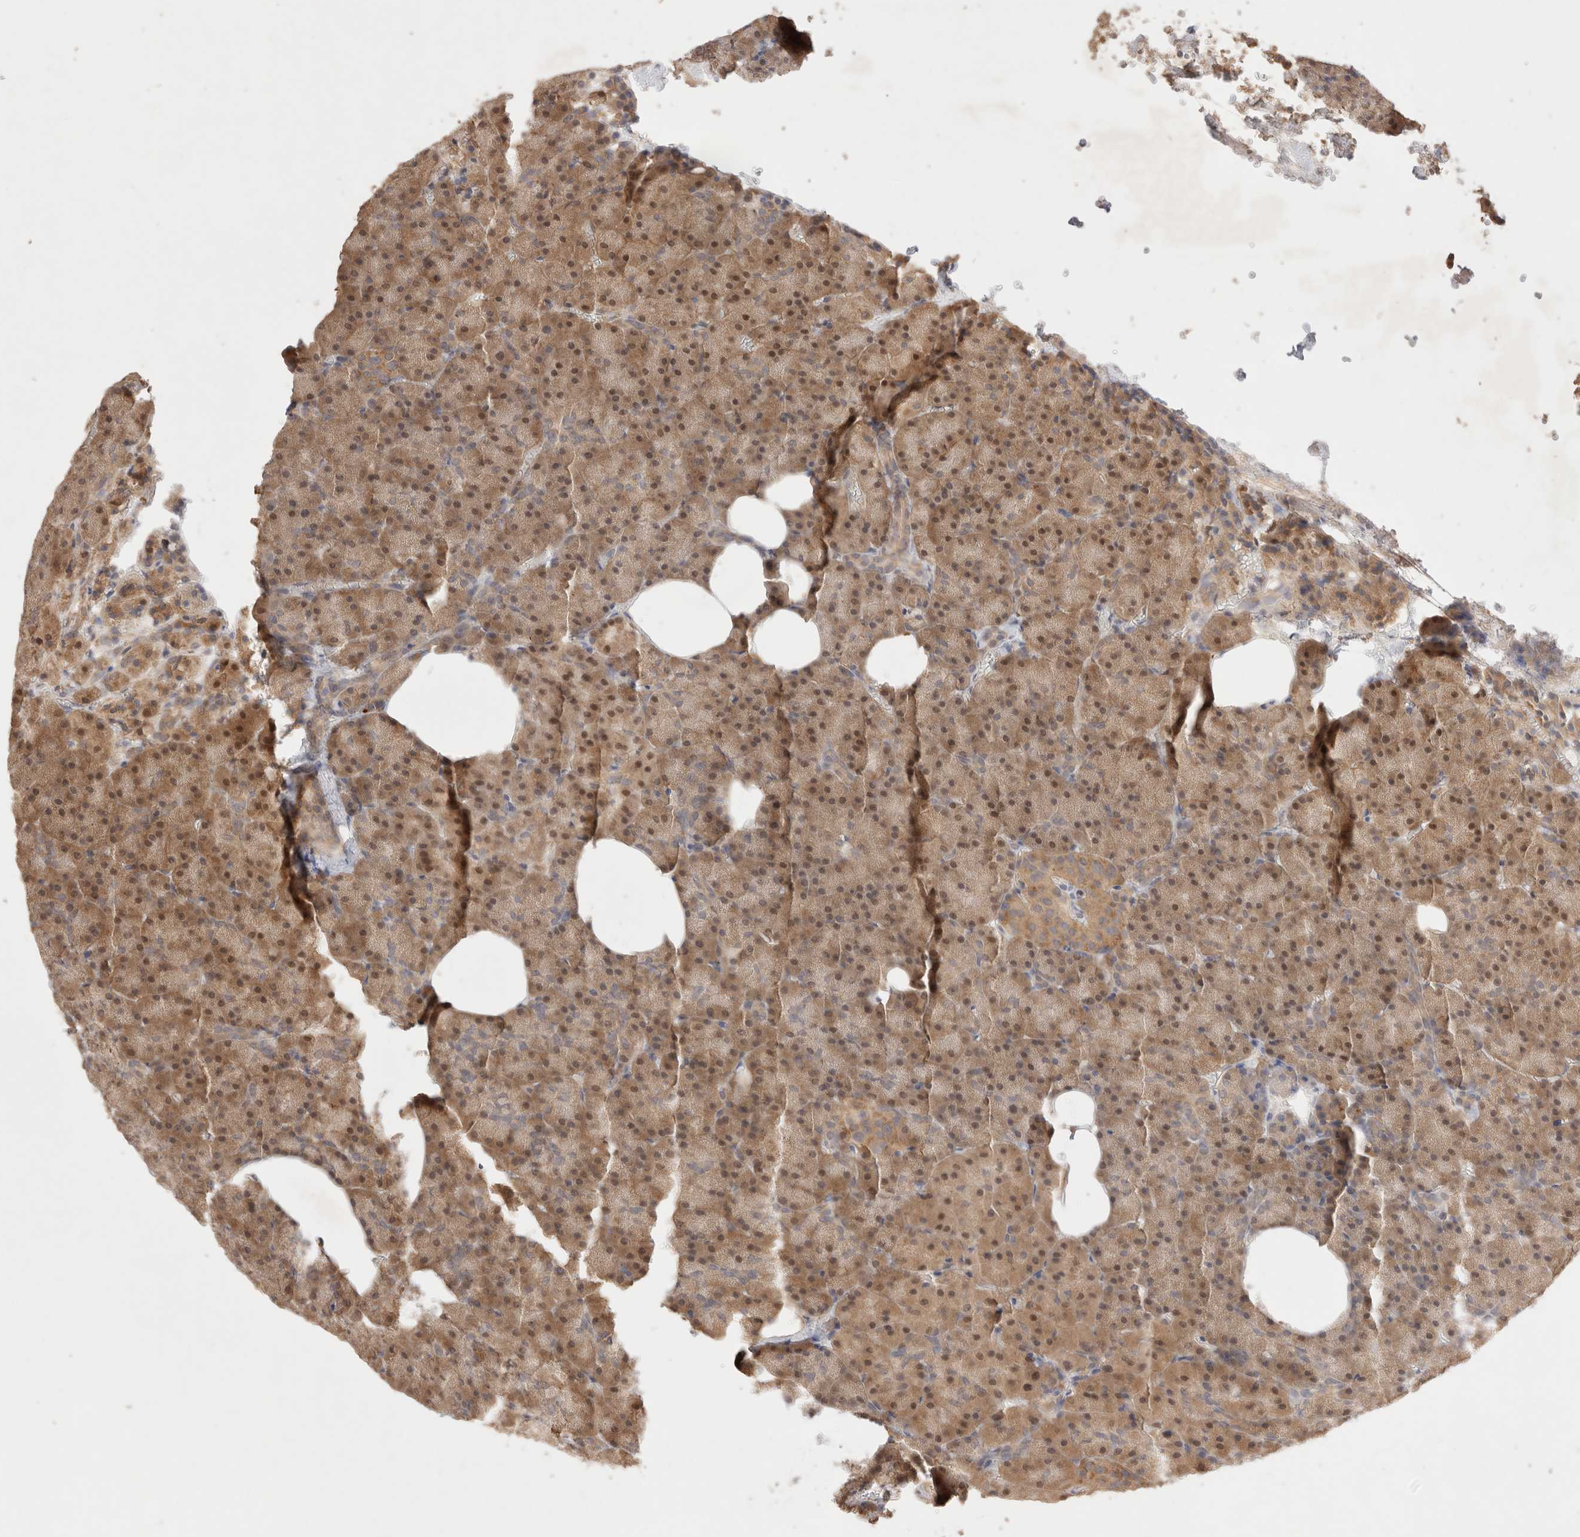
{"staining": {"intensity": "moderate", "quantity": ">75%", "location": "cytoplasmic/membranous,nuclear"}, "tissue": "pancreas", "cell_type": "Exocrine glandular cells", "image_type": "normal", "snomed": [{"axis": "morphology", "description": "Normal tissue, NOS"}, {"axis": "morphology", "description": "Carcinoid, malignant, NOS"}, {"axis": "topography", "description": "Pancreas"}], "caption": "Protein expression analysis of benign pancreas shows moderate cytoplasmic/membranous,nuclear staining in about >75% of exocrine glandular cells.", "gene": "CARNMT1", "patient": {"sex": "female", "age": 35}}